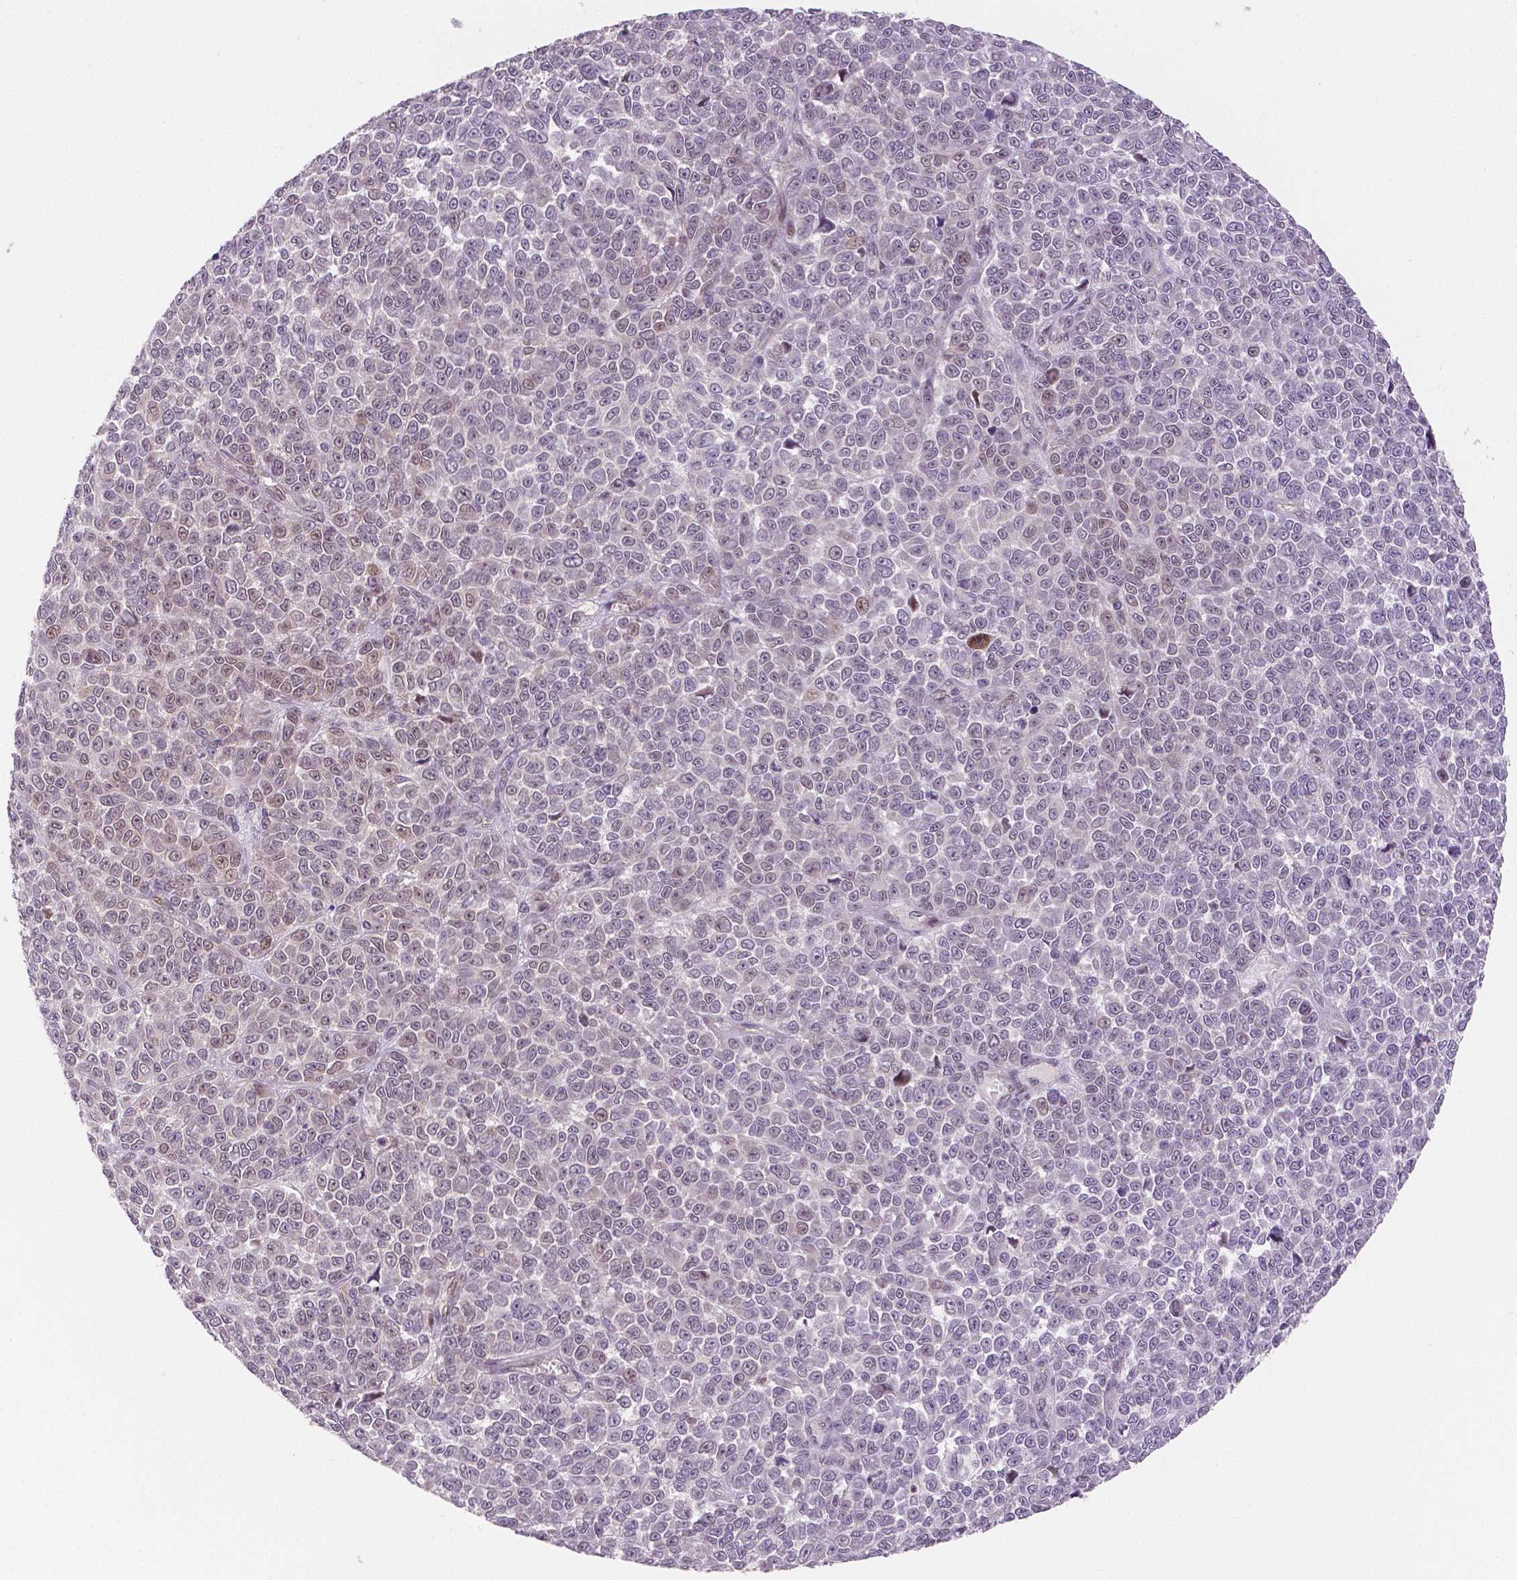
{"staining": {"intensity": "weak", "quantity": "<25%", "location": "cytoplasmic/membranous,nuclear"}, "tissue": "melanoma", "cell_type": "Tumor cells", "image_type": "cancer", "snomed": [{"axis": "morphology", "description": "Malignant melanoma, NOS"}, {"axis": "topography", "description": "Skin"}], "caption": "This is an IHC histopathology image of melanoma. There is no staining in tumor cells.", "gene": "STAT3", "patient": {"sex": "female", "age": 95}}